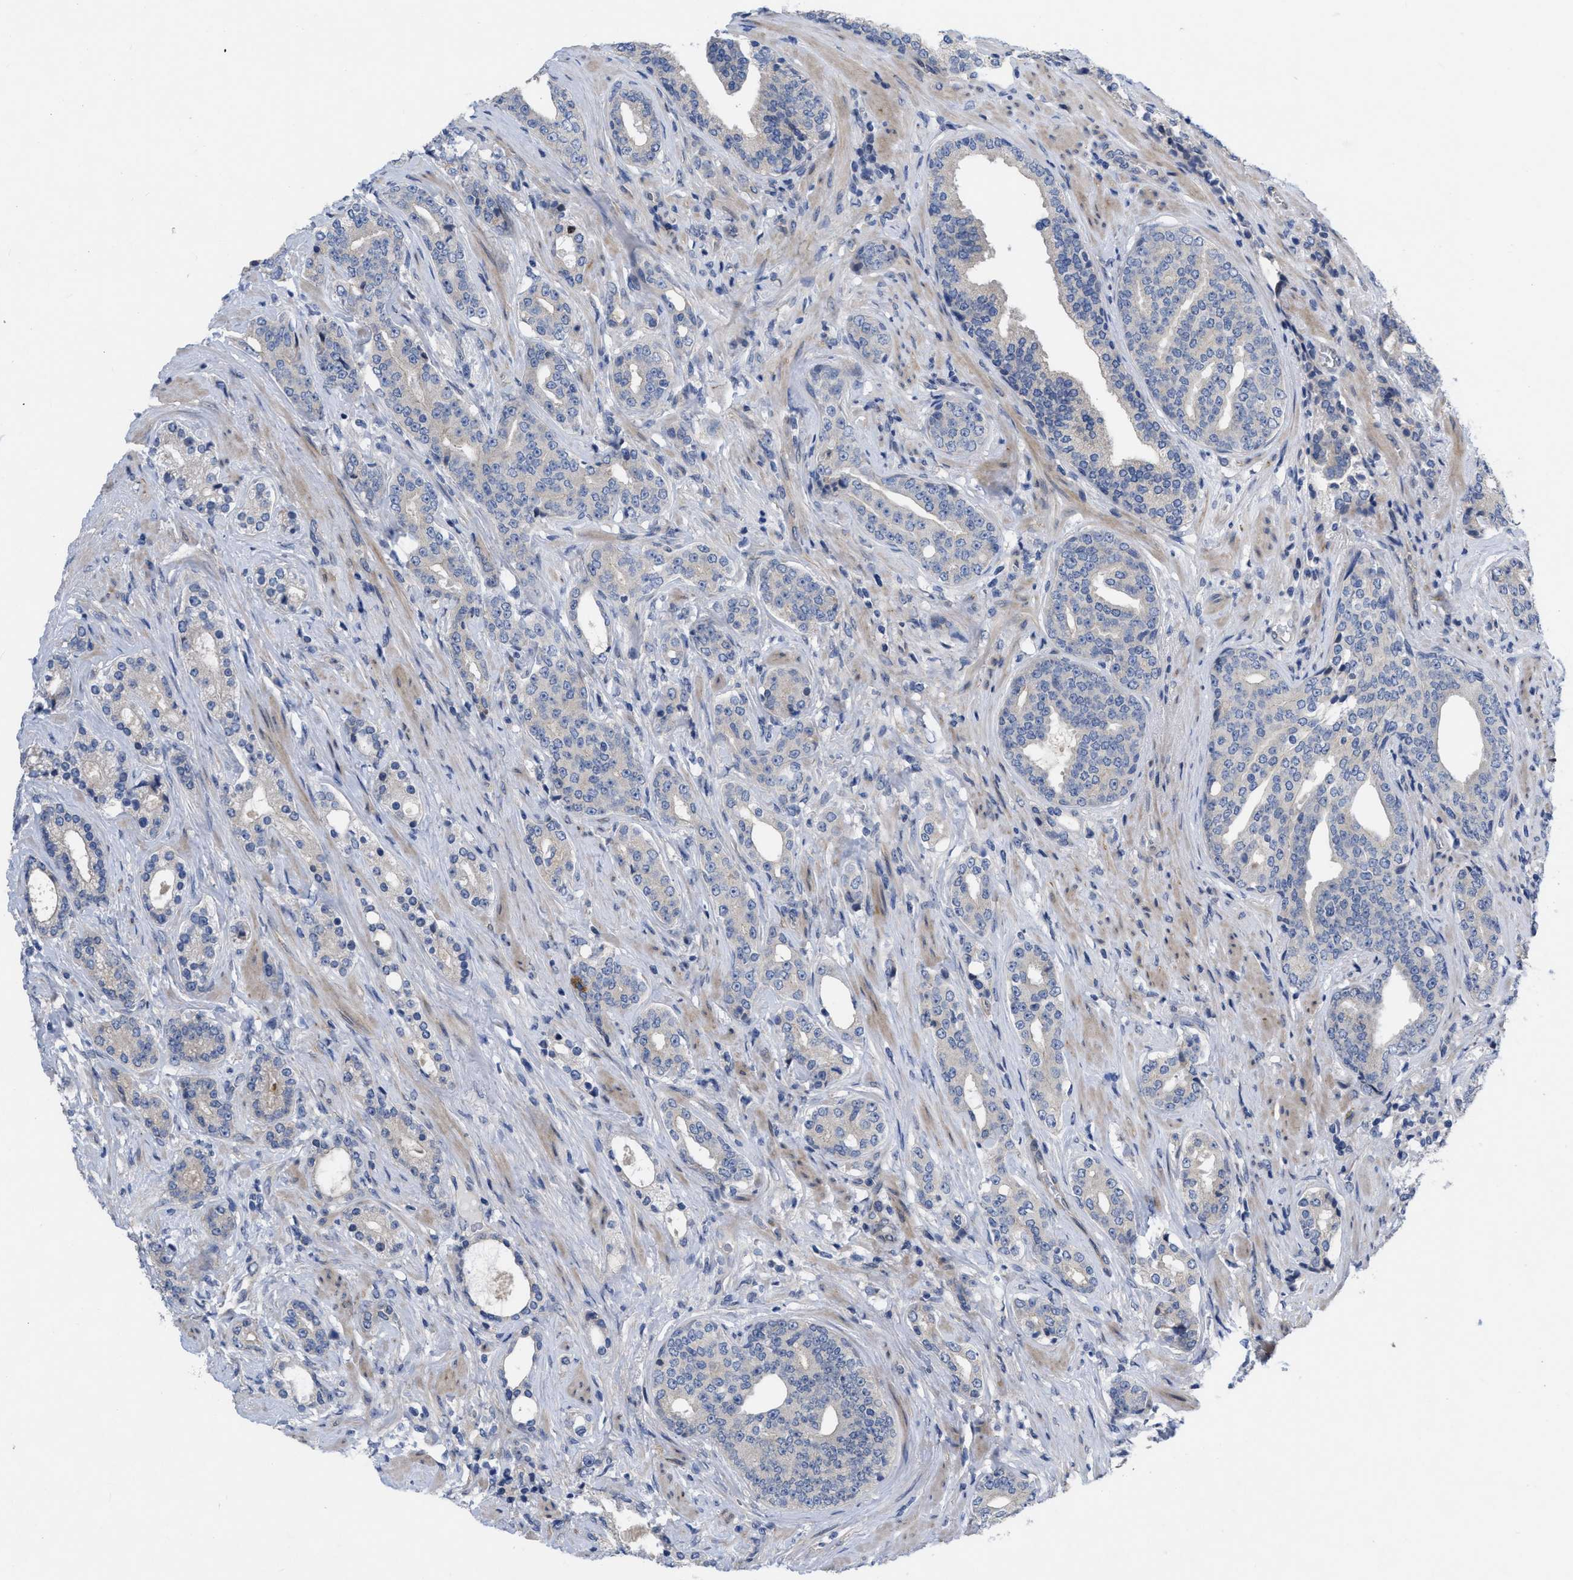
{"staining": {"intensity": "negative", "quantity": "none", "location": "none"}, "tissue": "prostate cancer", "cell_type": "Tumor cells", "image_type": "cancer", "snomed": [{"axis": "morphology", "description": "Adenocarcinoma, High grade"}, {"axis": "topography", "description": "Prostate"}], "caption": "A high-resolution micrograph shows immunohistochemistry staining of prostate cancer (high-grade adenocarcinoma), which displays no significant staining in tumor cells. (DAB IHC visualized using brightfield microscopy, high magnification).", "gene": "NDEL1", "patient": {"sex": "male", "age": 71}}